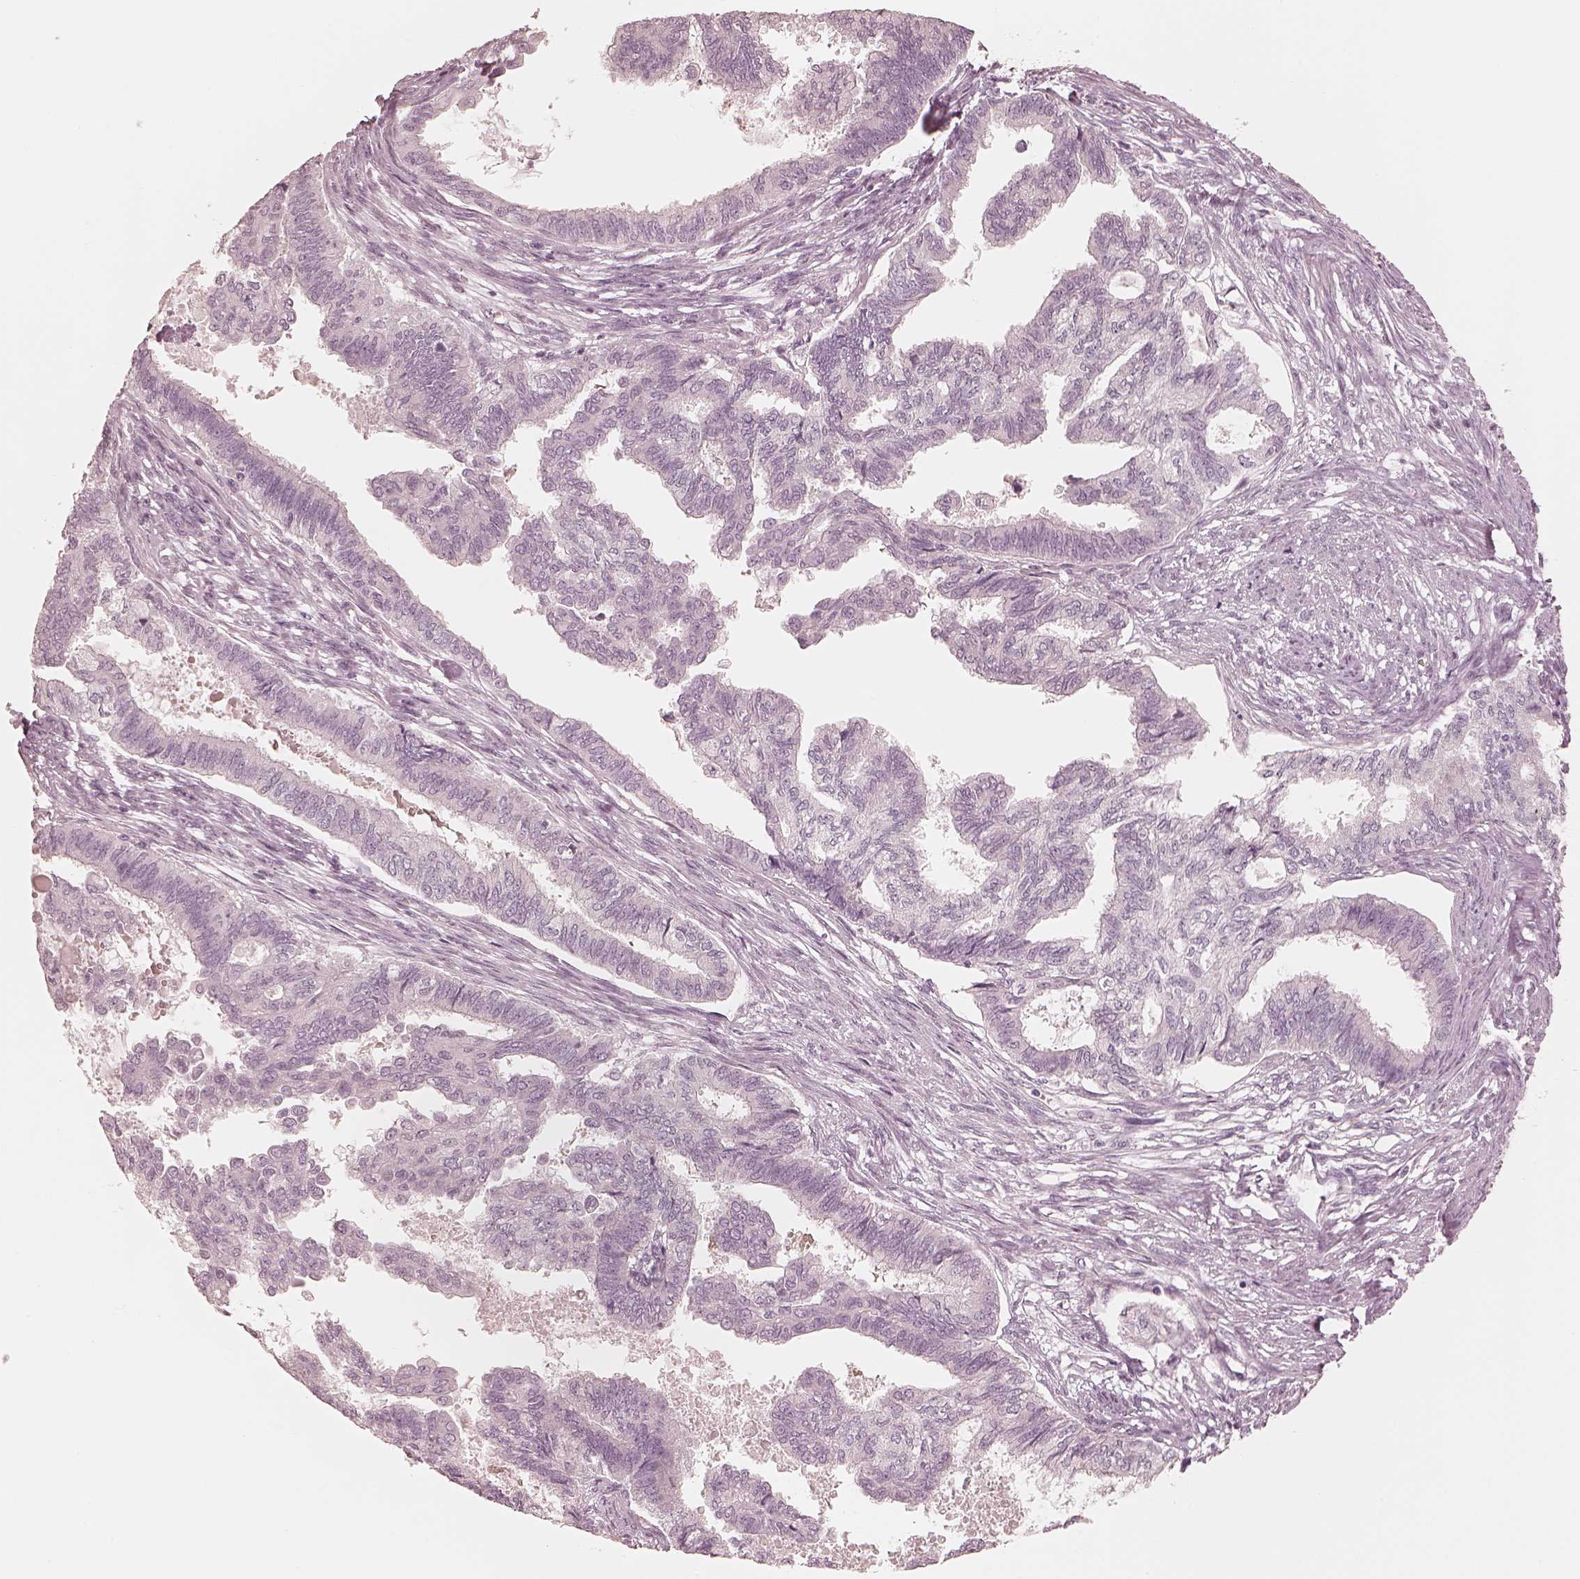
{"staining": {"intensity": "negative", "quantity": "none", "location": "none"}, "tissue": "endometrial cancer", "cell_type": "Tumor cells", "image_type": "cancer", "snomed": [{"axis": "morphology", "description": "Adenocarcinoma, NOS"}, {"axis": "topography", "description": "Endometrium"}], "caption": "IHC of human adenocarcinoma (endometrial) shows no staining in tumor cells.", "gene": "CALR3", "patient": {"sex": "female", "age": 86}}